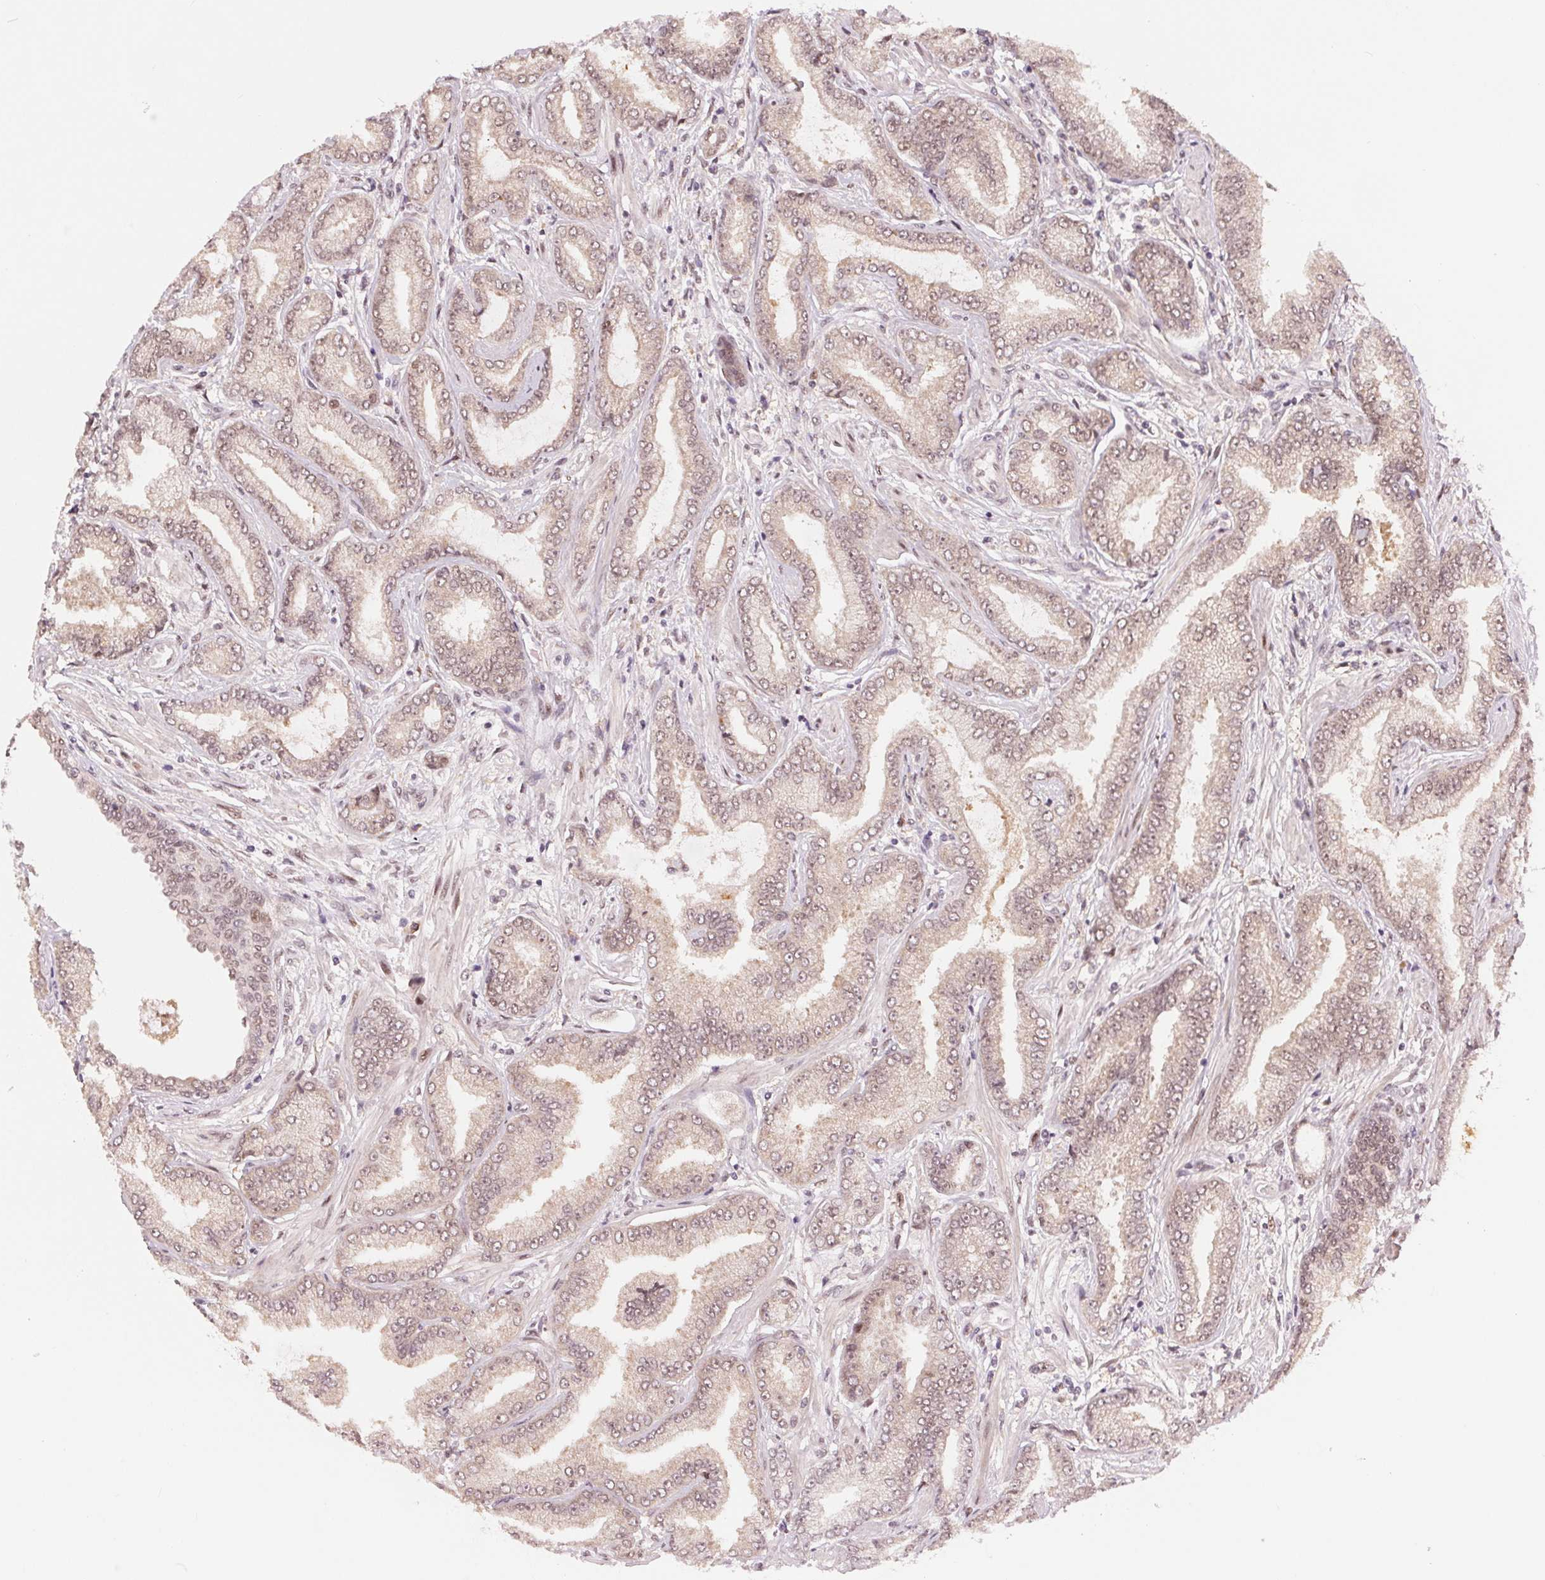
{"staining": {"intensity": "weak", "quantity": "<25%", "location": "cytoplasmic/membranous"}, "tissue": "prostate cancer", "cell_type": "Tumor cells", "image_type": "cancer", "snomed": [{"axis": "morphology", "description": "Adenocarcinoma, Low grade"}, {"axis": "topography", "description": "Prostate"}], "caption": "Tumor cells are negative for protein expression in human prostate adenocarcinoma (low-grade). The staining was performed using DAB (3,3'-diaminobenzidine) to visualize the protein expression in brown, while the nuclei were stained in blue with hematoxylin (Magnification: 20x).", "gene": "ERI3", "patient": {"sex": "male", "age": 55}}